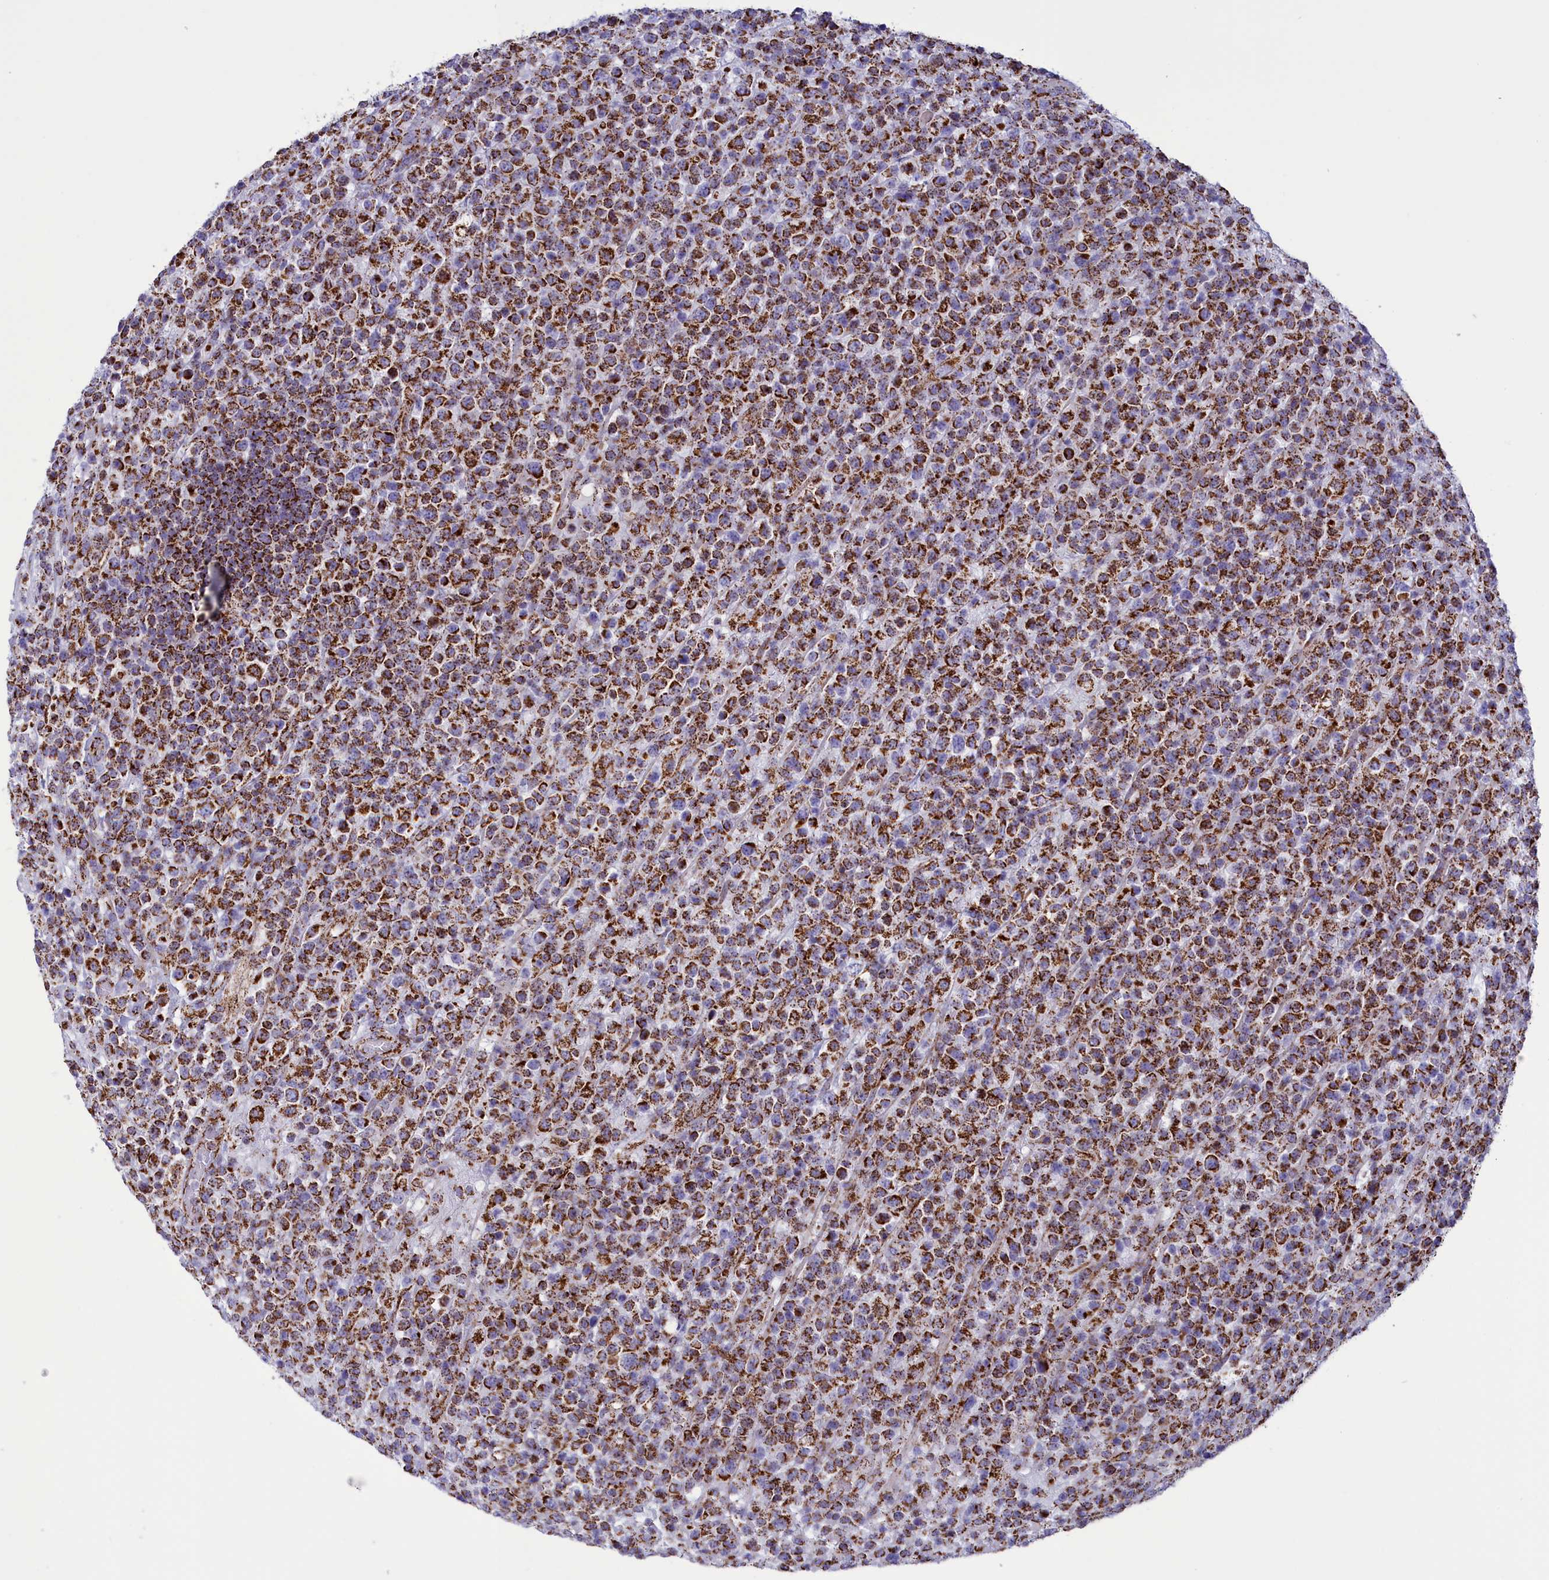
{"staining": {"intensity": "strong", "quantity": ">75%", "location": "cytoplasmic/membranous"}, "tissue": "lymphoma", "cell_type": "Tumor cells", "image_type": "cancer", "snomed": [{"axis": "morphology", "description": "Malignant lymphoma, non-Hodgkin's type, High grade"}, {"axis": "topography", "description": "Colon"}], "caption": "Brown immunohistochemical staining in high-grade malignant lymphoma, non-Hodgkin's type displays strong cytoplasmic/membranous staining in about >75% of tumor cells. (IHC, brightfield microscopy, high magnification).", "gene": "ISOC2", "patient": {"sex": "female", "age": 53}}